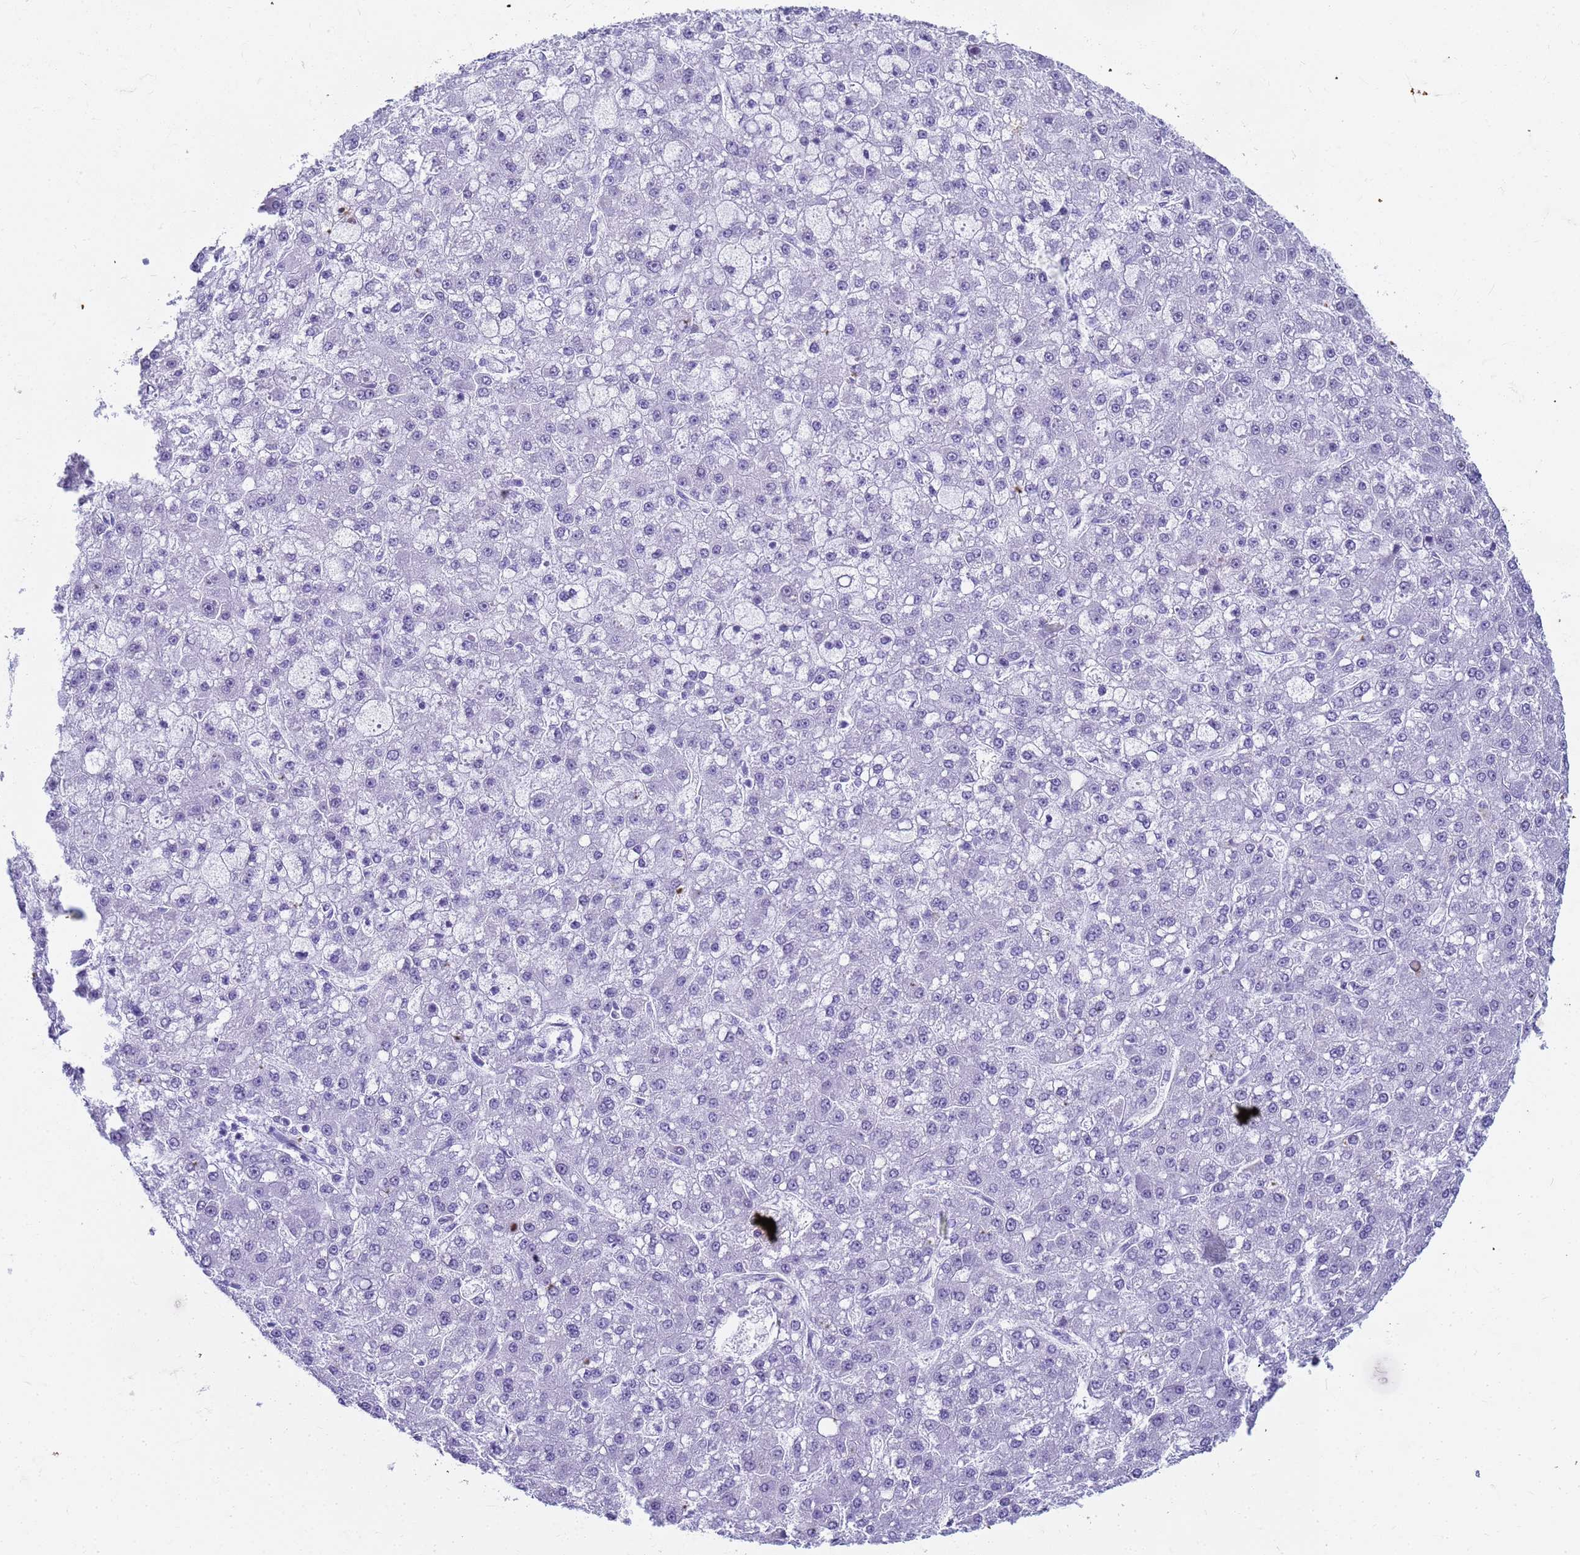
{"staining": {"intensity": "negative", "quantity": "none", "location": "none"}, "tissue": "liver cancer", "cell_type": "Tumor cells", "image_type": "cancer", "snomed": [{"axis": "morphology", "description": "Carcinoma, Hepatocellular, NOS"}, {"axis": "topography", "description": "Liver"}], "caption": "Tumor cells show no significant protein expression in liver cancer (hepatocellular carcinoma).", "gene": "SLC7A9", "patient": {"sex": "male", "age": 67}}